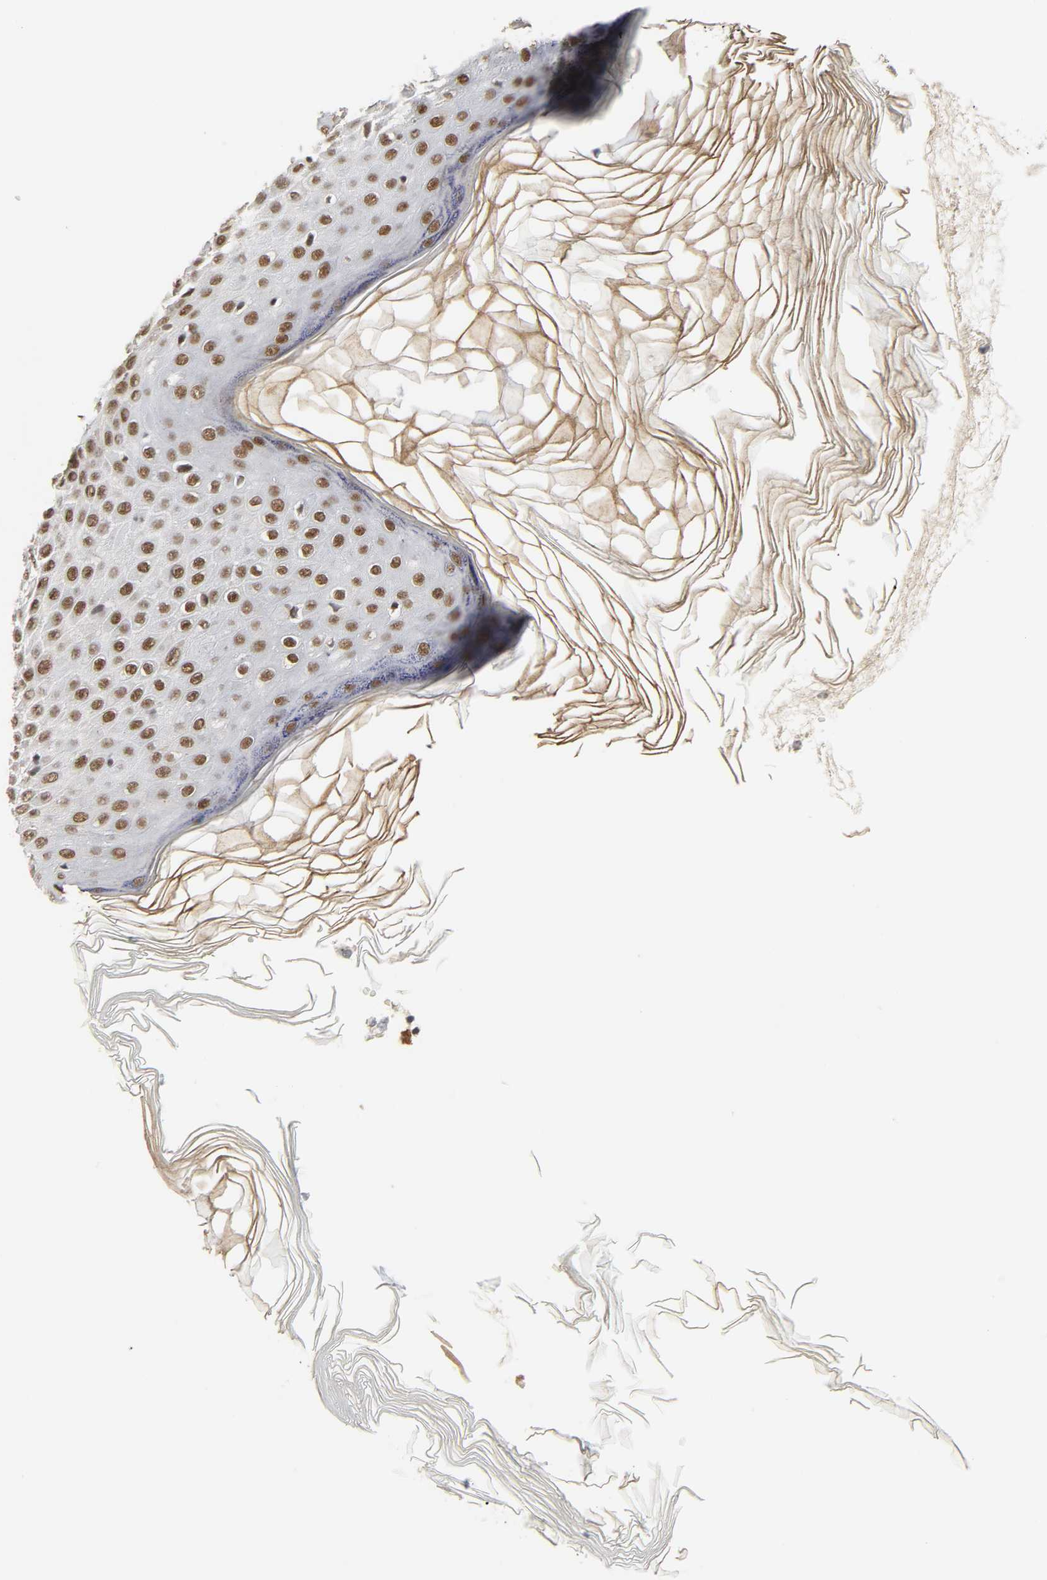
{"staining": {"intensity": "moderate", "quantity": ">75%", "location": "nuclear"}, "tissue": "skin cancer", "cell_type": "Tumor cells", "image_type": "cancer", "snomed": [{"axis": "morphology", "description": "Squamous cell carcinoma, NOS"}, {"axis": "topography", "description": "Skin"}], "caption": "Skin cancer (squamous cell carcinoma) stained with immunohistochemistry (IHC) exhibits moderate nuclear expression in approximately >75% of tumor cells.", "gene": "NCOA6", "patient": {"sex": "female", "age": 78}}